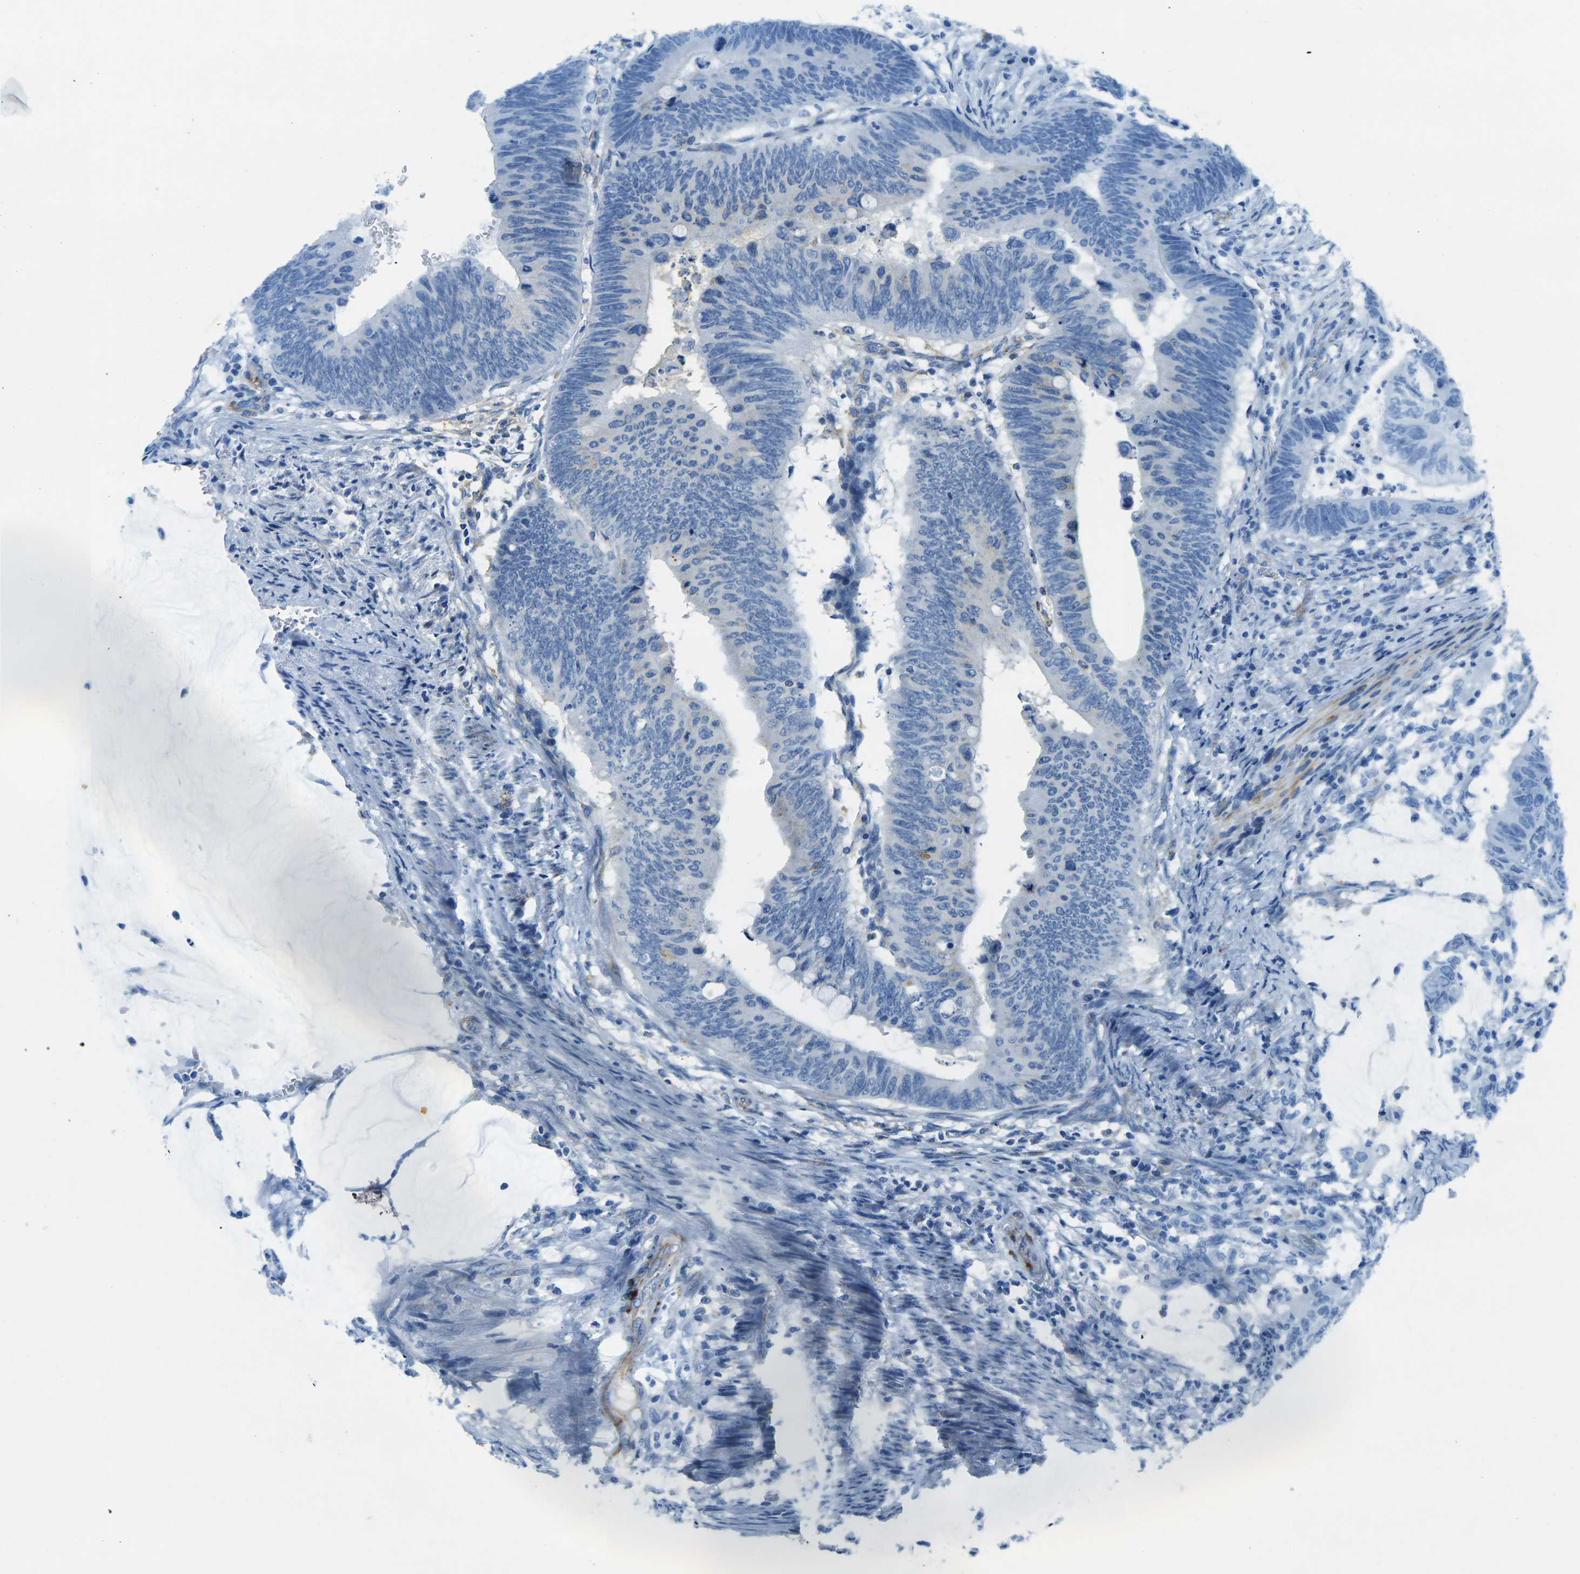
{"staining": {"intensity": "negative", "quantity": "none", "location": "none"}, "tissue": "colorectal cancer", "cell_type": "Tumor cells", "image_type": "cancer", "snomed": [{"axis": "morphology", "description": "Normal tissue, NOS"}, {"axis": "morphology", "description": "Adenocarcinoma, NOS"}, {"axis": "topography", "description": "Rectum"}, {"axis": "topography", "description": "Peripheral nerve tissue"}], "caption": "Colorectal adenocarcinoma was stained to show a protein in brown. There is no significant staining in tumor cells.", "gene": "SORT1", "patient": {"sex": "male", "age": 92}}